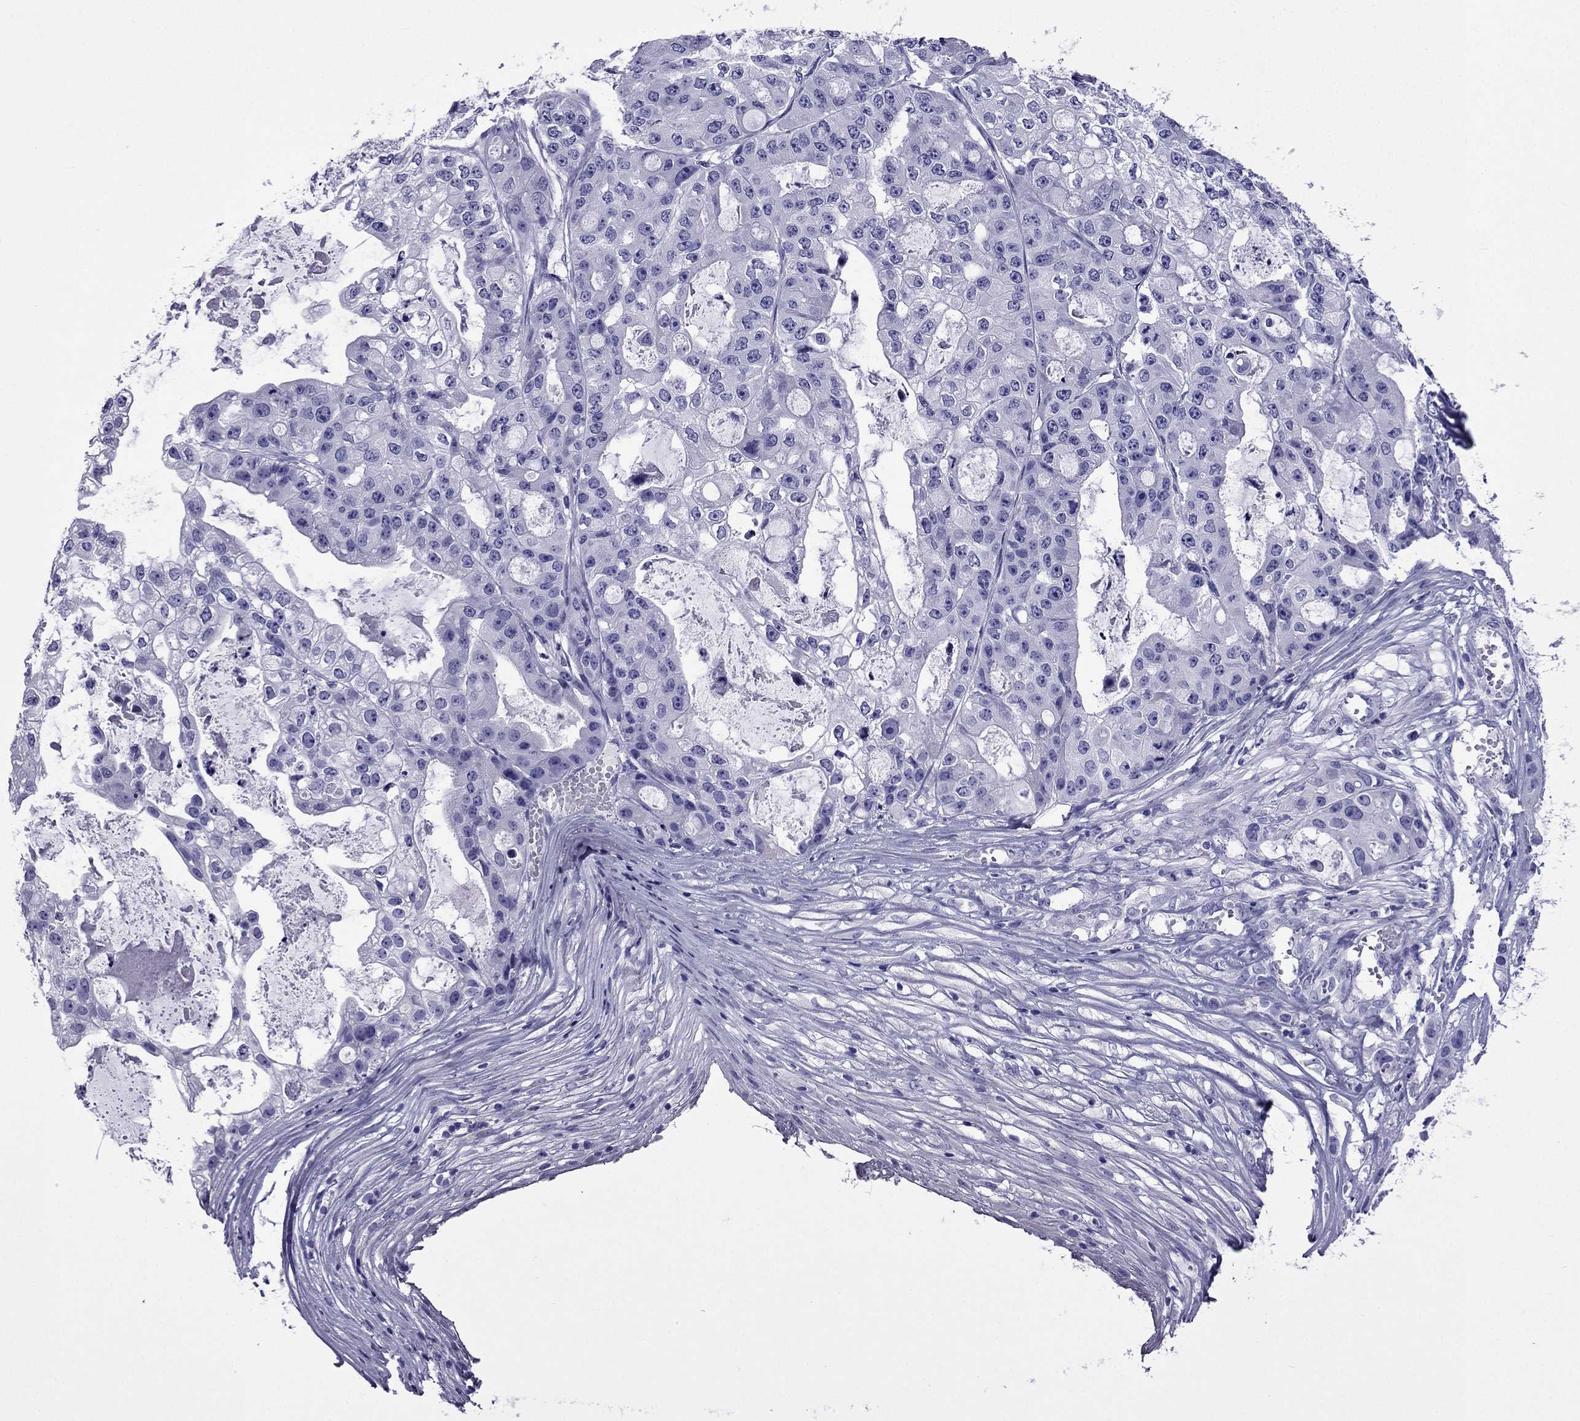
{"staining": {"intensity": "negative", "quantity": "none", "location": "none"}, "tissue": "ovarian cancer", "cell_type": "Tumor cells", "image_type": "cancer", "snomed": [{"axis": "morphology", "description": "Cystadenocarcinoma, serous, NOS"}, {"axis": "topography", "description": "Ovary"}], "caption": "This is an immunohistochemistry (IHC) image of ovarian serous cystadenocarcinoma. There is no expression in tumor cells.", "gene": "ARR3", "patient": {"sex": "female", "age": 56}}